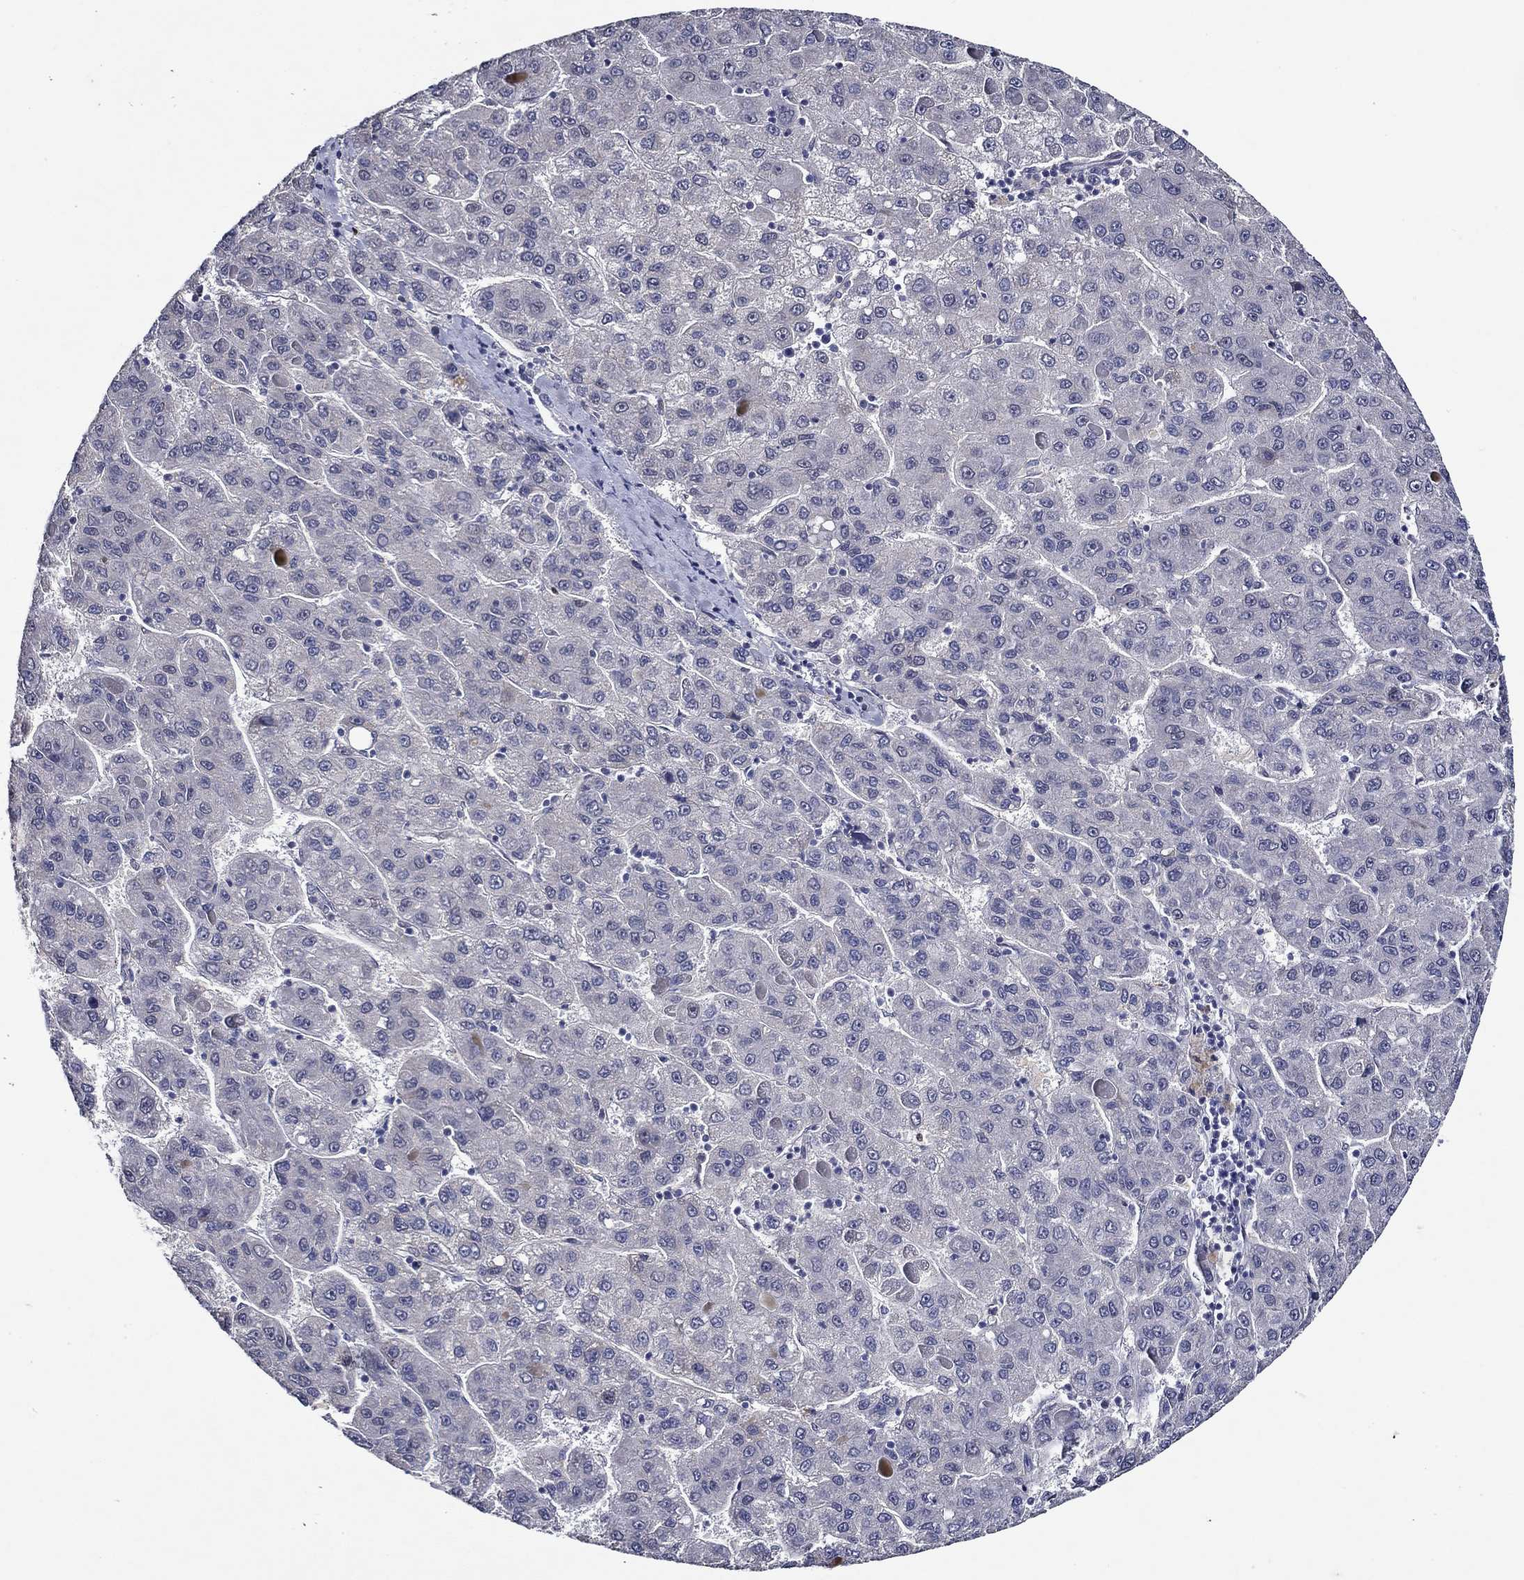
{"staining": {"intensity": "negative", "quantity": "none", "location": "none"}, "tissue": "liver cancer", "cell_type": "Tumor cells", "image_type": "cancer", "snomed": [{"axis": "morphology", "description": "Carcinoma, Hepatocellular, NOS"}, {"axis": "topography", "description": "Liver"}], "caption": "A photomicrograph of liver cancer stained for a protein reveals no brown staining in tumor cells.", "gene": "GATA2", "patient": {"sex": "female", "age": 82}}